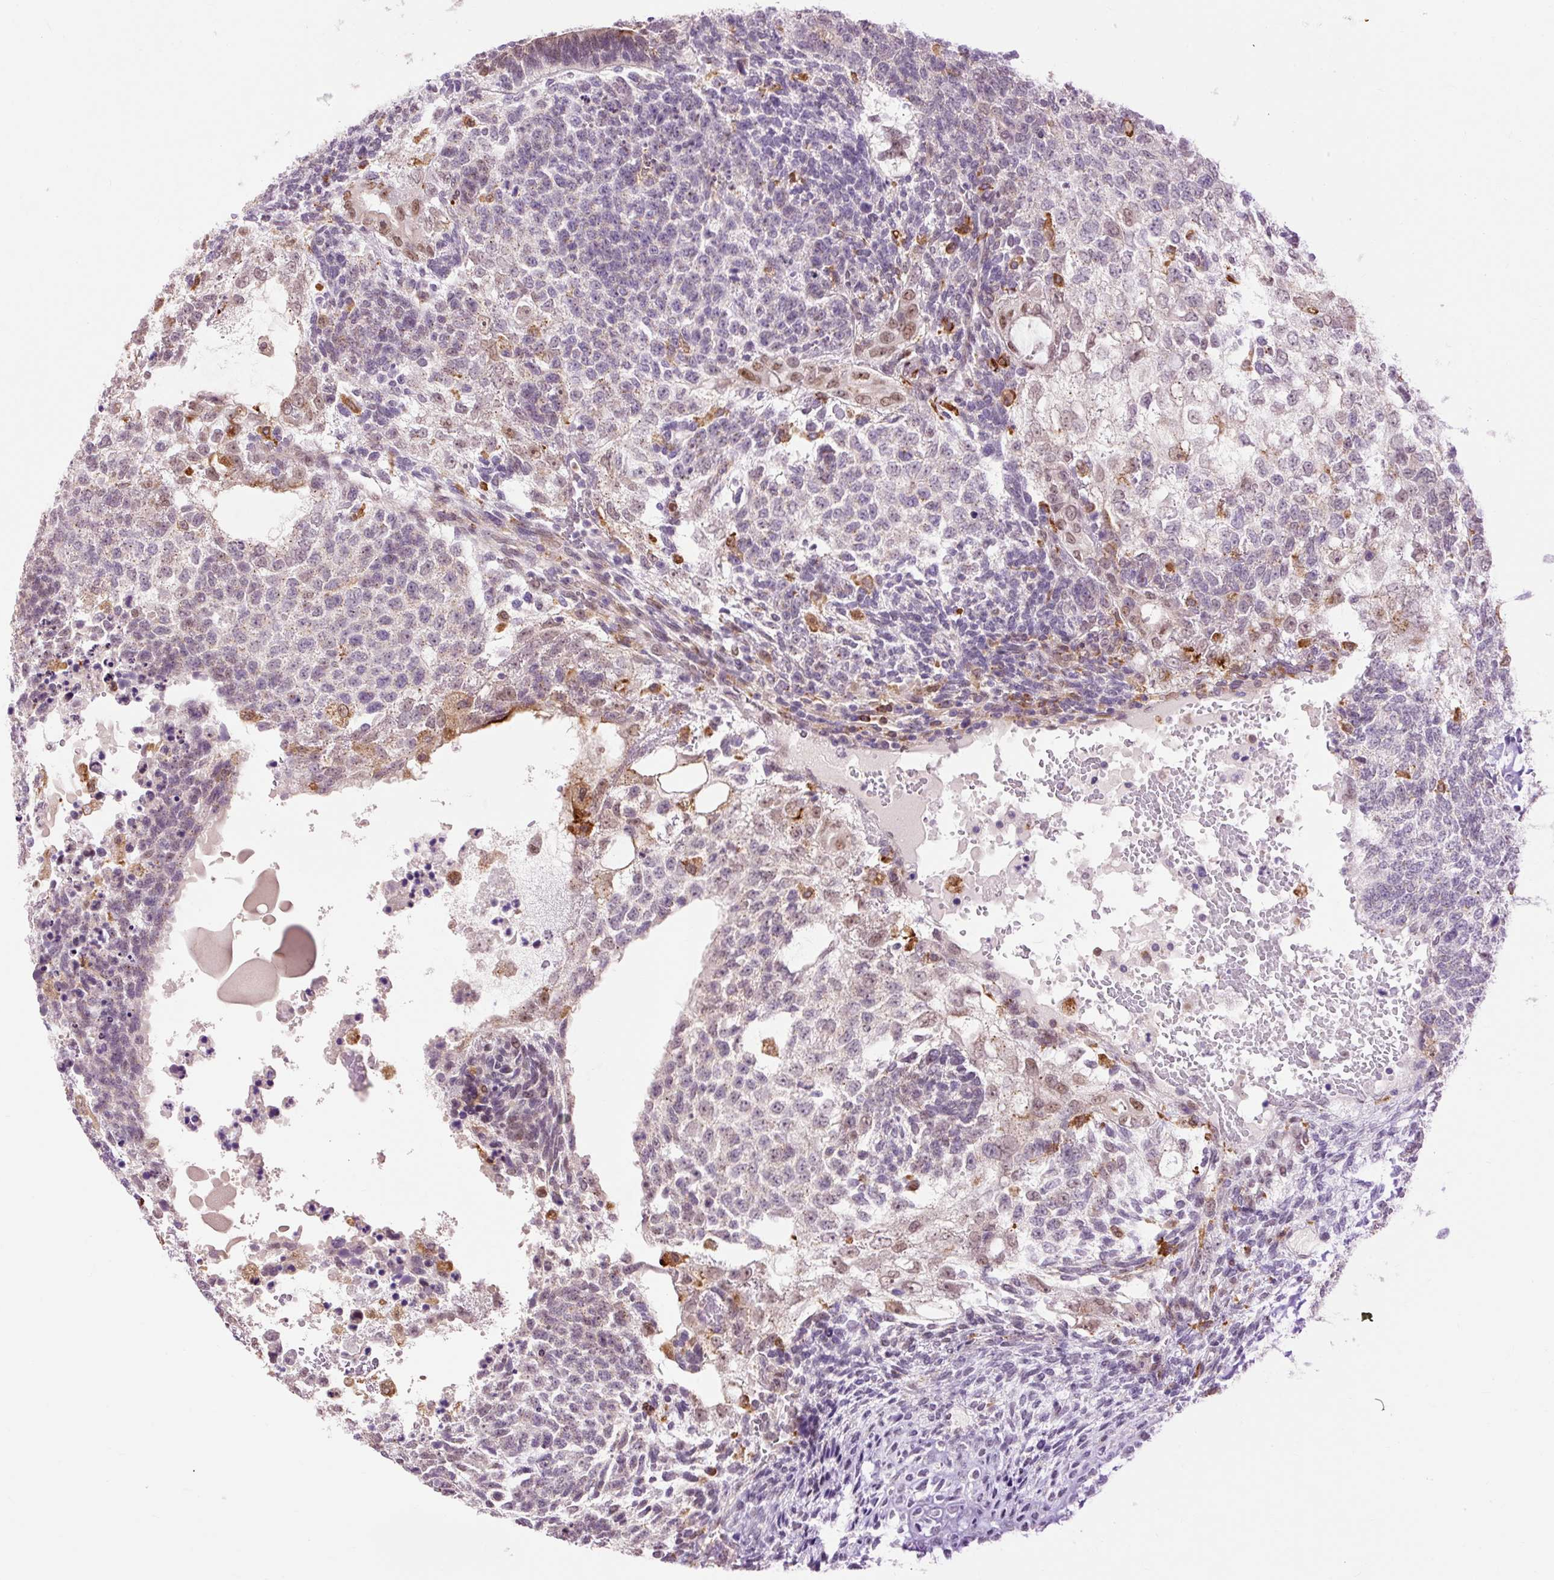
{"staining": {"intensity": "weak", "quantity": "<25%", "location": "nuclear"}, "tissue": "testis cancer", "cell_type": "Tumor cells", "image_type": "cancer", "snomed": [{"axis": "morphology", "description": "Carcinoma, Embryonal, NOS"}, {"axis": "topography", "description": "Testis"}], "caption": "Immunohistochemistry (IHC) of human testis embryonal carcinoma reveals no positivity in tumor cells.", "gene": "LY86", "patient": {"sex": "male", "age": 23}}